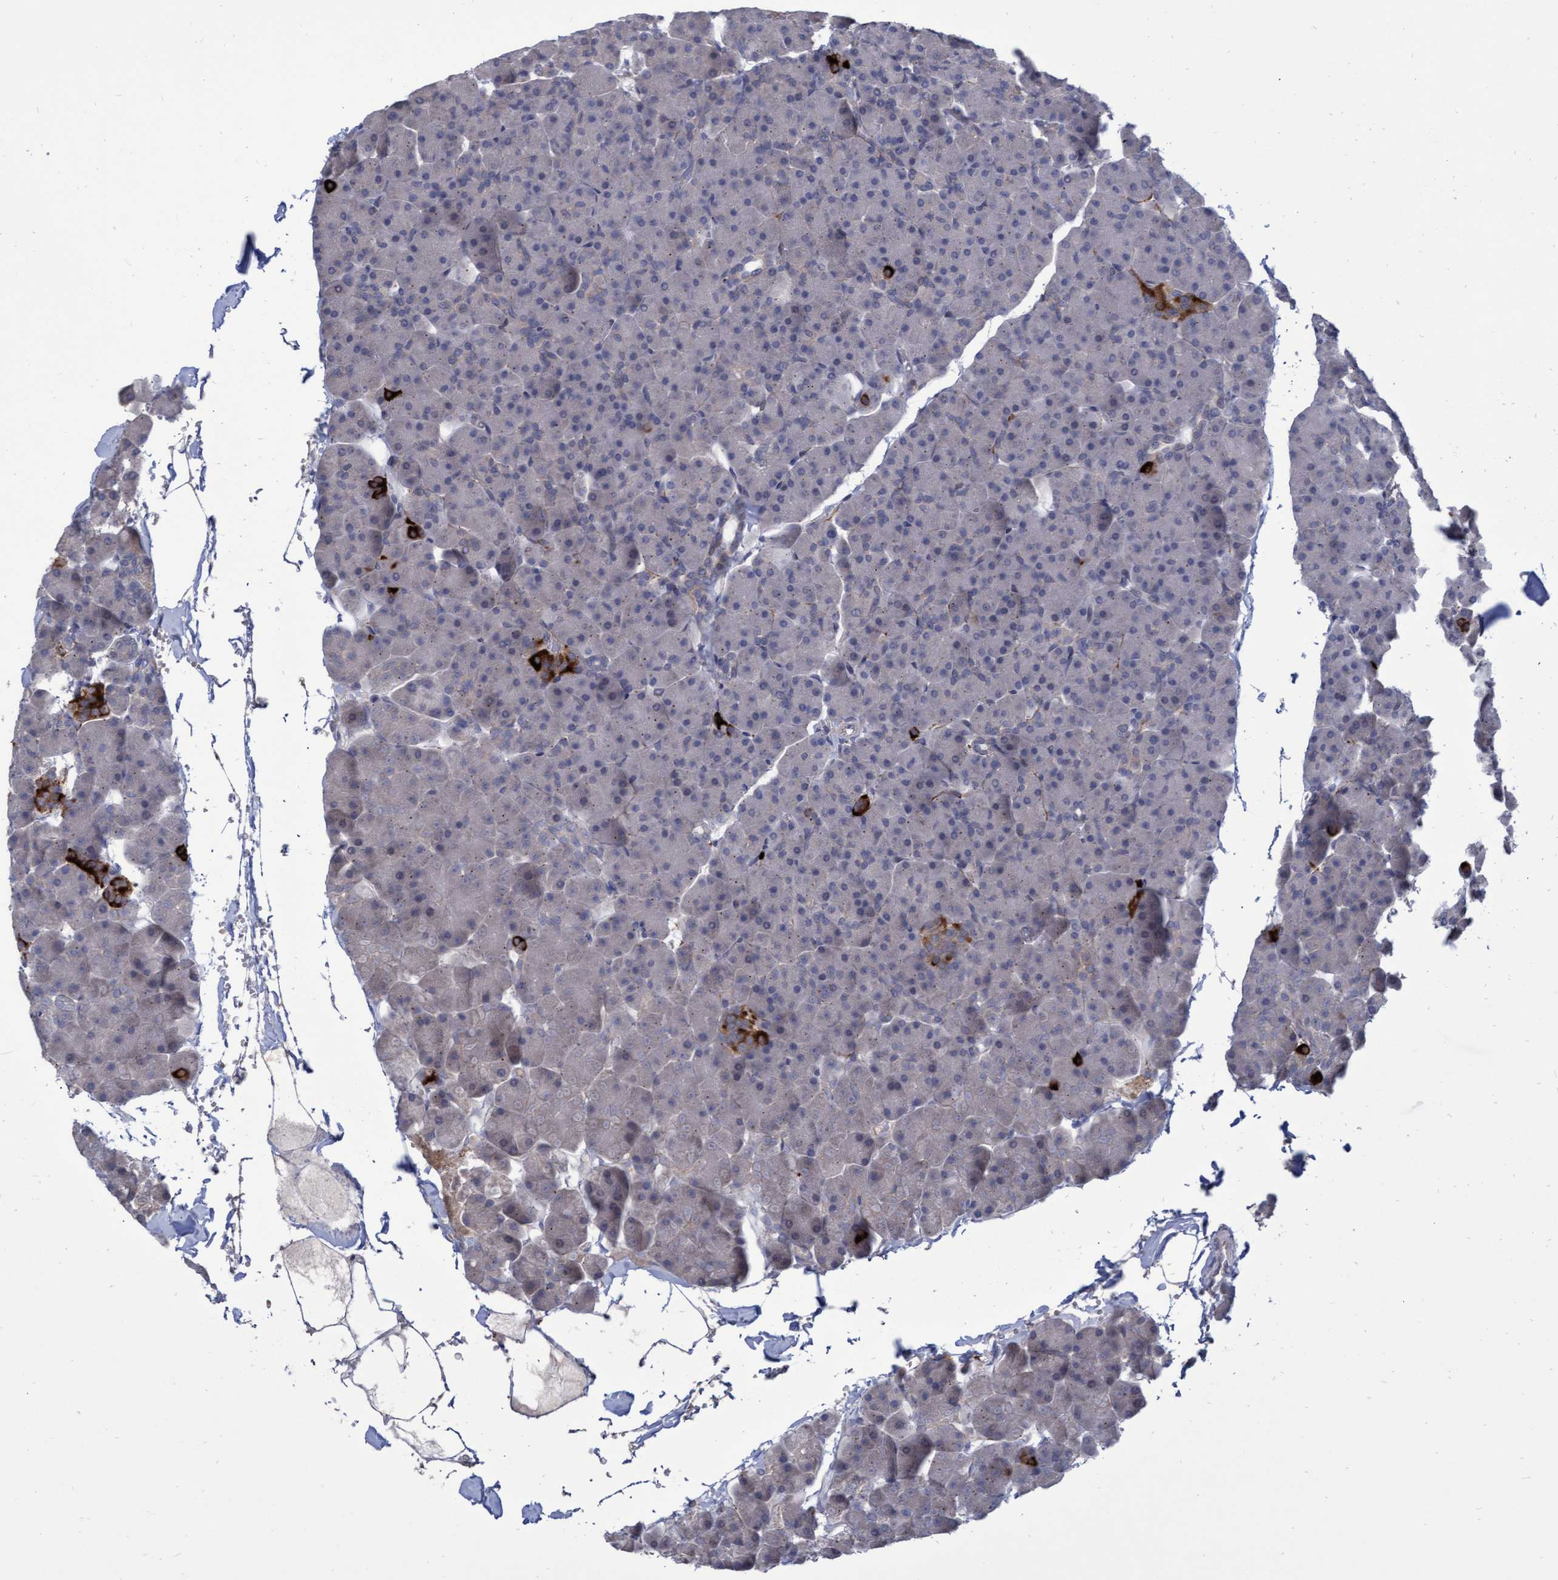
{"staining": {"intensity": "negative", "quantity": "none", "location": "none"}, "tissue": "pancreas", "cell_type": "Exocrine glandular cells", "image_type": "normal", "snomed": [{"axis": "morphology", "description": "Normal tissue, NOS"}, {"axis": "topography", "description": "Pancreas"}], "caption": "A micrograph of pancreas stained for a protein demonstrates no brown staining in exocrine glandular cells. The staining is performed using DAB brown chromogen with nuclei counter-stained in using hematoxylin.", "gene": "ABCF2", "patient": {"sex": "male", "age": 35}}